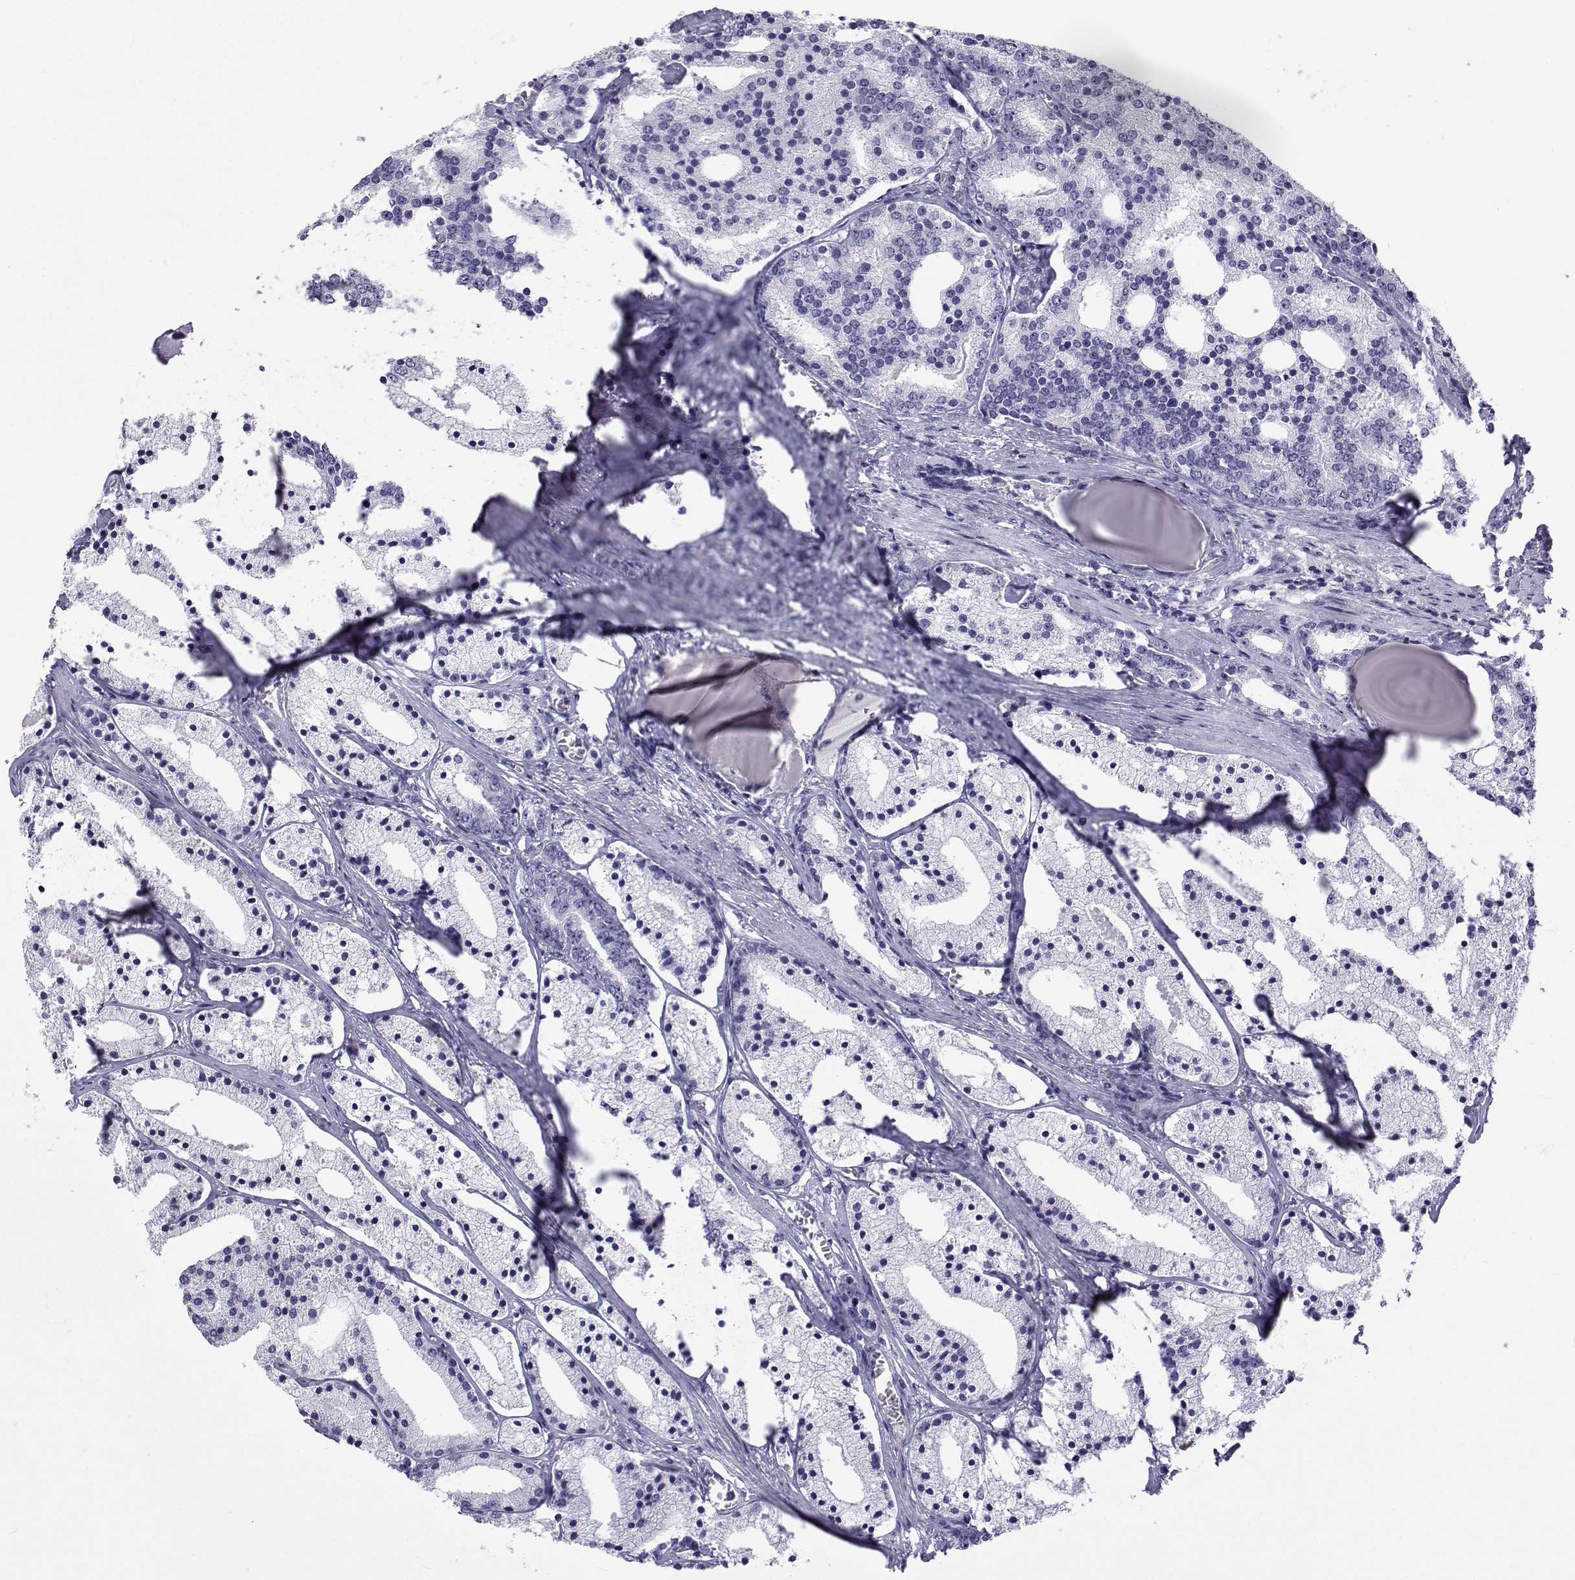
{"staining": {"intensity": "negative", "quantity": "none", "location": "none"}, "tissue": "prostate cancer", "cell_type": "Tumor cells", "image_type": "cancer", "snomed": [{"axis": "morphology", "description": "Adenocarcinoma, NOS"}, {"axis": "topography", "description": "Prostate"}], "caption": "Immunohistochemistry (IHC) photomicrograph of neoplastic tissue: prostate adenocarcinoma stained with DAB displays no significant protein positivity in tumor cells.", "gene": "ACTL7A", "patient": {"sex": "male", "age": 69}}